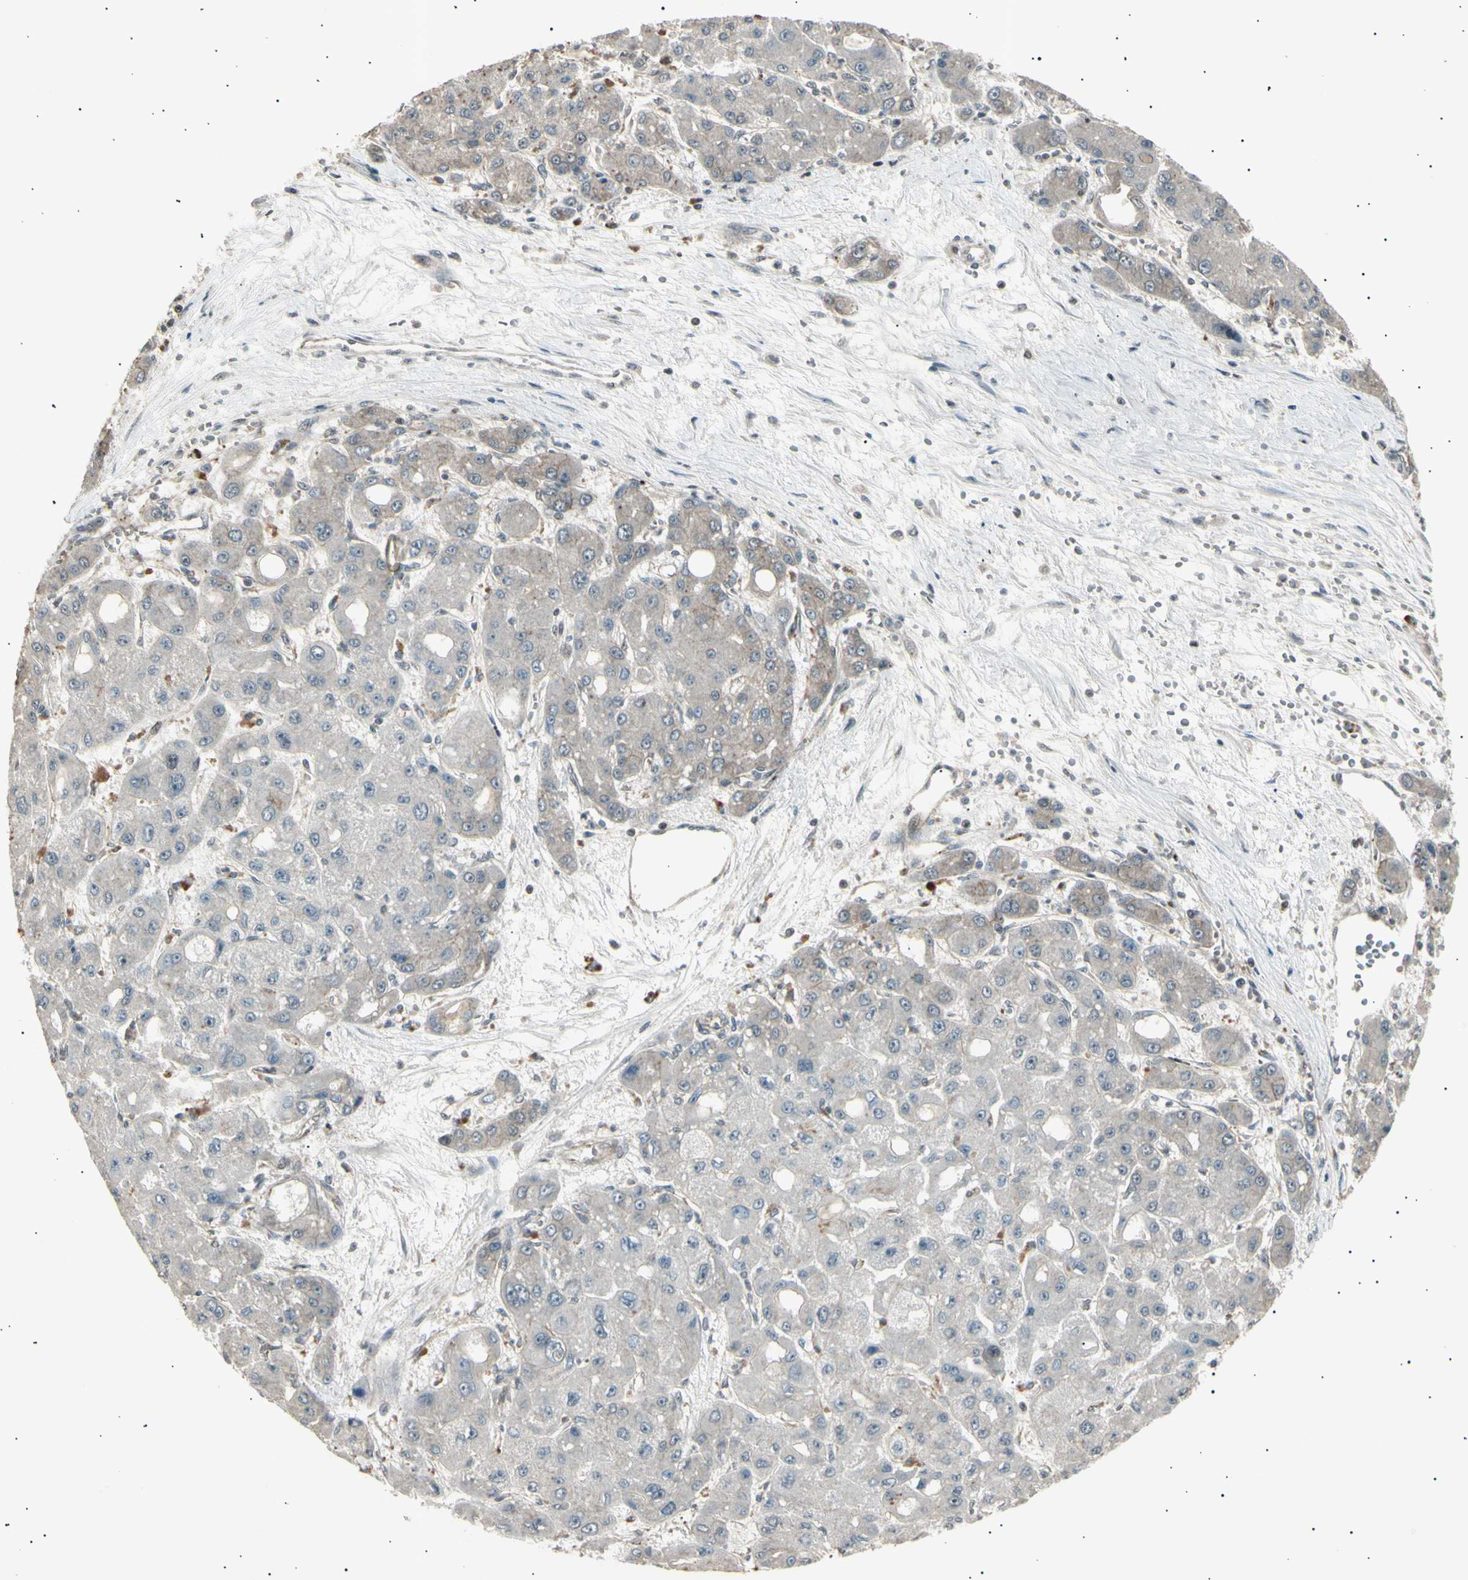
{"staining": {"intensity": "negative", "quantity": "none", "location": "none"}, "tissue": "liver cancer", "cell_type": "Tumor cells", "image_type": "cancer", "snomed": [{"axis": "morphology", "description": "Carcinoma, Hepatocellular, NOS"}, {"axis": "topography", "description": "Liver"}], "caption": "Protein analysis of liver hepatocellular carcinoma shows no significant staining in tumor cells. (DAB (3,3'-diaminobenzidine) immunohistochemistry (IHC) with hematoxylin counter stain).", "gene": "NUAK2", "patient": {"sex": "male", "age": 55}}